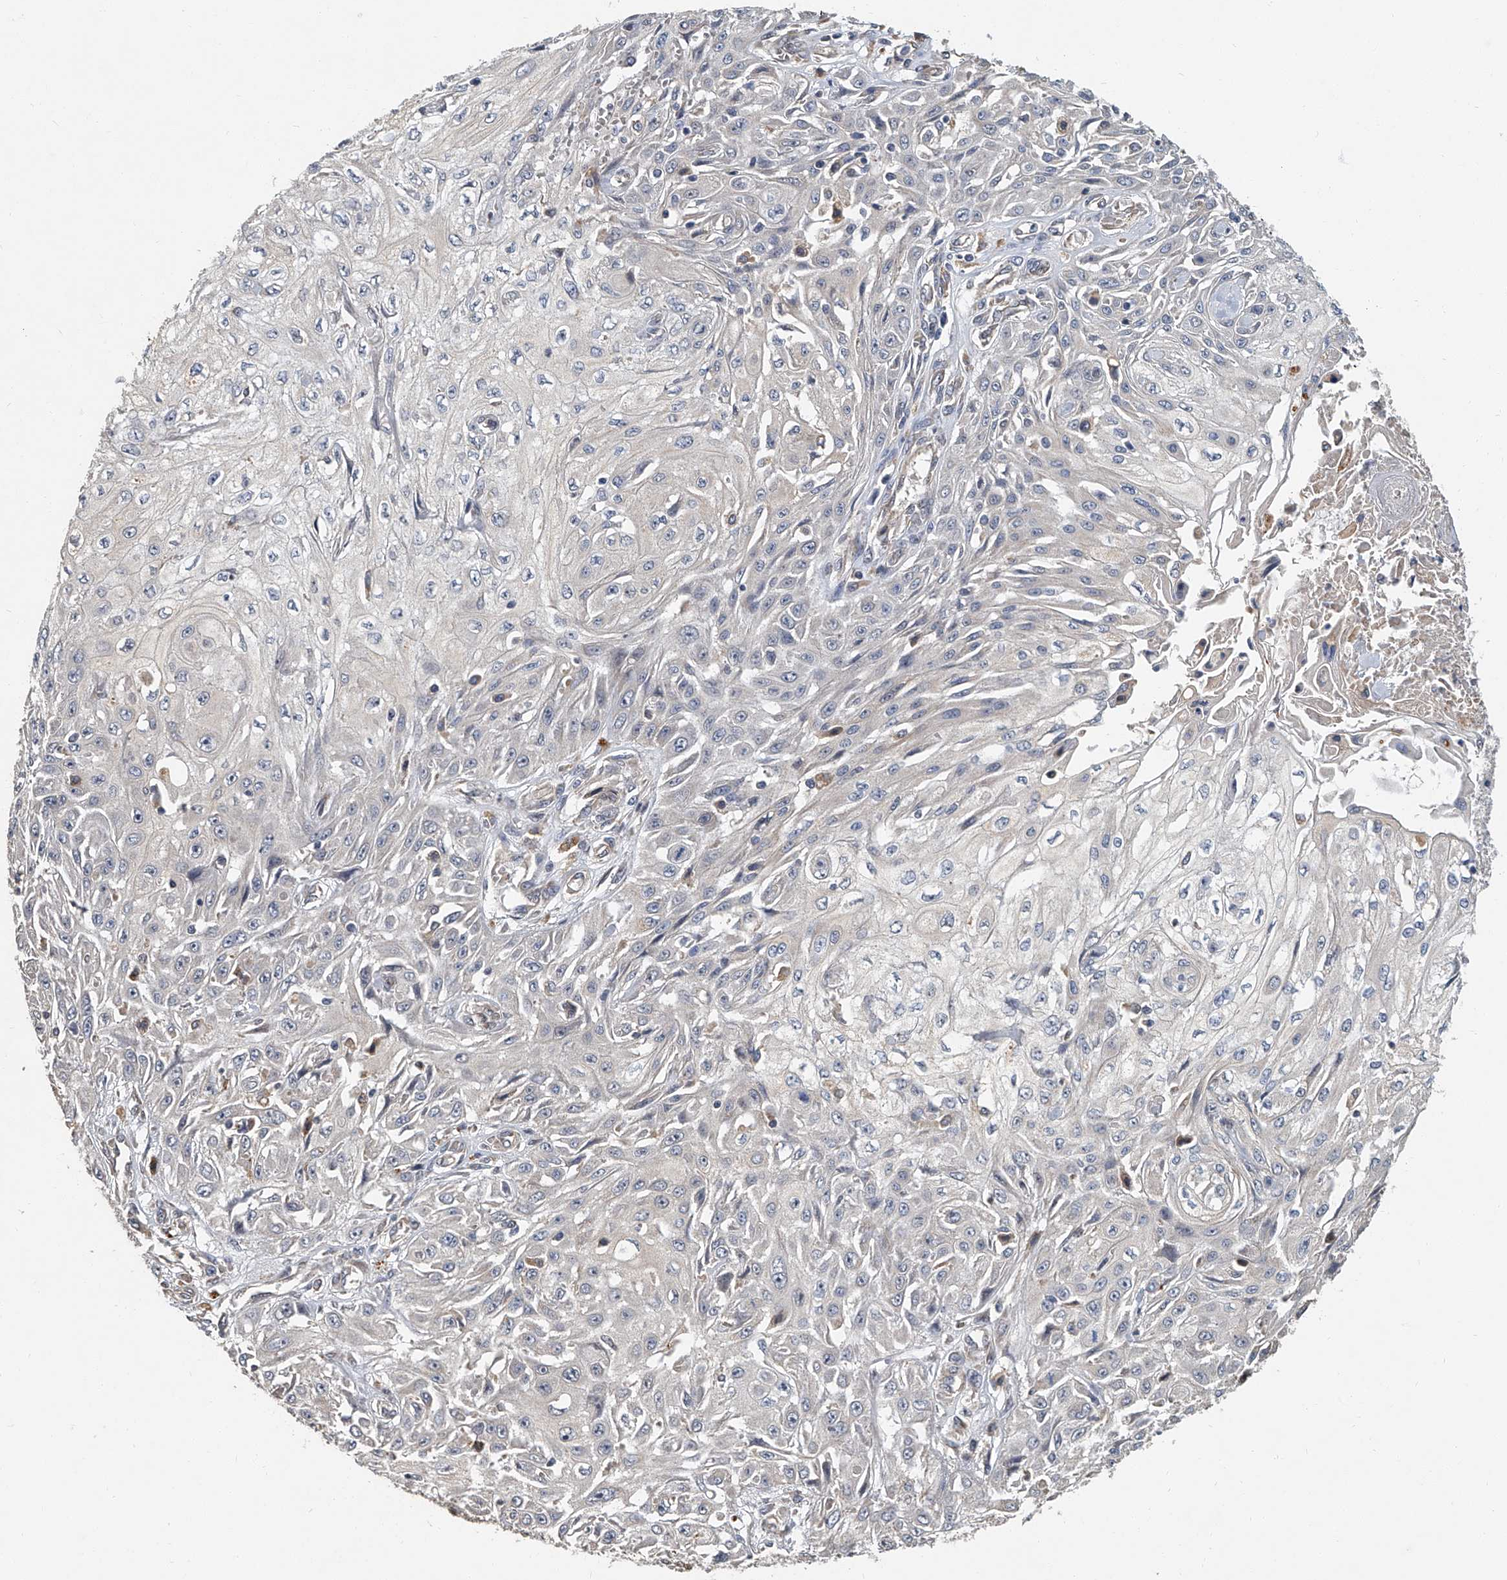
{"staining": {"intensity": "negative", "quantity": "none", "location": "none"}, "tissue": "skin cancer", "cell_type": "Tumor cells", "image_type": "cancer", "snomed": [{"axis": "morphology", "description": "Squamous cell carcinoma, NOS"}, {"axis": "morphology", "description": "Squamous cell carcinoma, metastatic, NOS"}, {"axis": "topography", "description": "Skin"}, {"axis": "topography", "description": "Lymph node"}], "caption": "DAB (3,3'-diaminobenzidine) immunohistochemical staining of skin cancer shows no significant staining in tumor cells. (Brightfield microscopy of DAB IHC at high magnification).", "gene": "JAG2", "patient": {"sex": "male", "age": 75}}